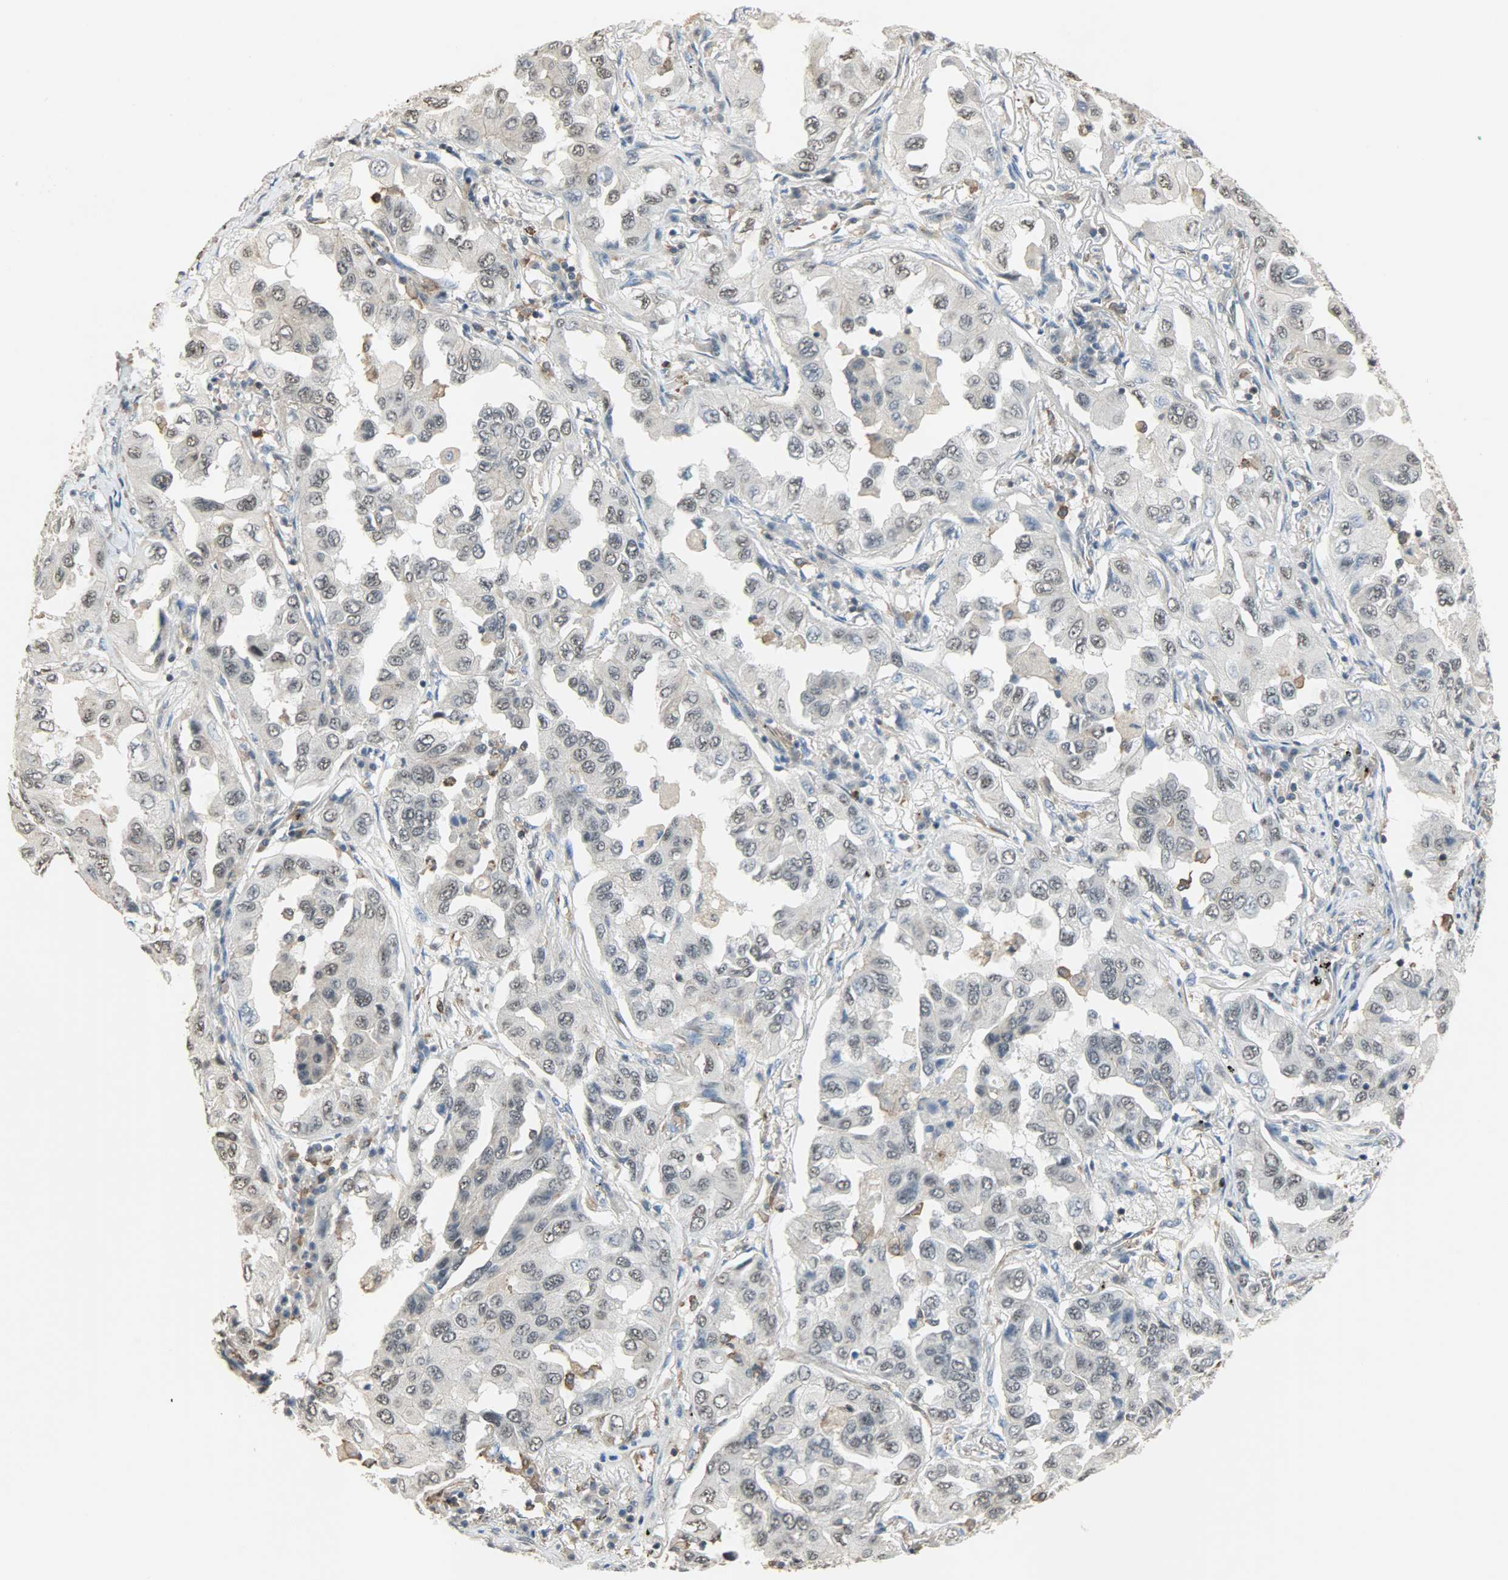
{"staining": {"intensity": "negative", "quantity": "none", "location": "none"}, "tissue": "lung cancer", "cell_type": "Tumor cells", "image_type": "cancer", "snomed": [{"axis": "morphology", "description": "Adenocarcinoma, NOS"}, {"axis": "topography", "description": "Lung"}], "caption": "This is an immunohistochemistry photomicrograph of human adenocarcinoma (lung). There is no expression in tumor cells.", "gene": "SKAP2", "patient": {"sex": "female", "age": 65}}